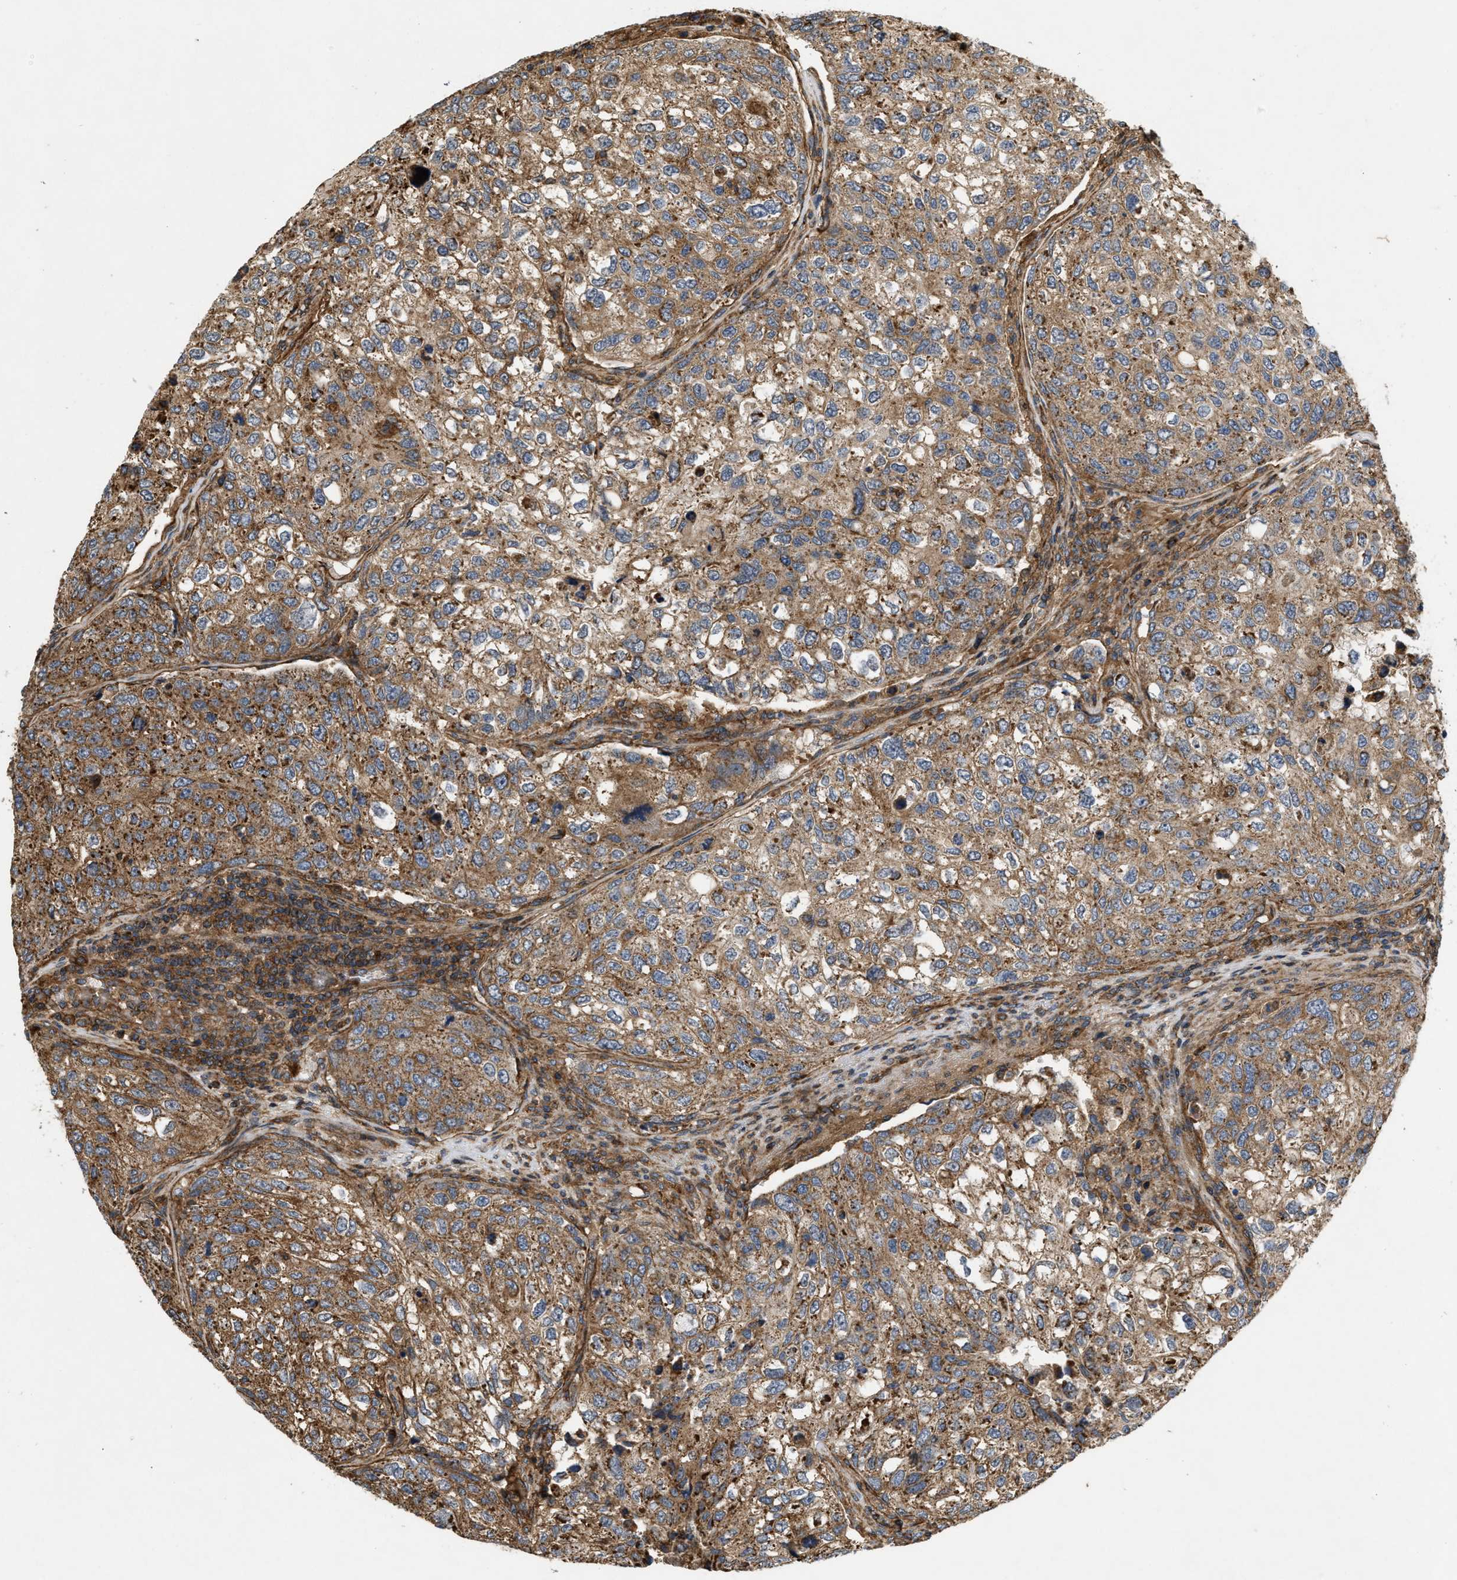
{"staining": {"intensity": "moderate", "quantity": ">75%", "location": "cytoplasmic/membranous"}, "tissue": "urothelial cancer", "cell_type": "Tumor cells", "image_type": "cancer", "snomed": [{"axis": "morphology", "description": "Urothelial carcinoma, High grade"}, {"axis": "topography", "description": "Lymph node"}, {"axis": "topography", "description": "Urinary bladder"}], "caption": "A high-resolution micrograph shows immunohistochemistry (IHC) staining of high-grade urothelial carcinoma, which exhibits moderate cytoplasmic/membranous staining in about >75% of tumor cells.", "gene": "GNB4", "patient": {"sex": "male", "age": 51}}